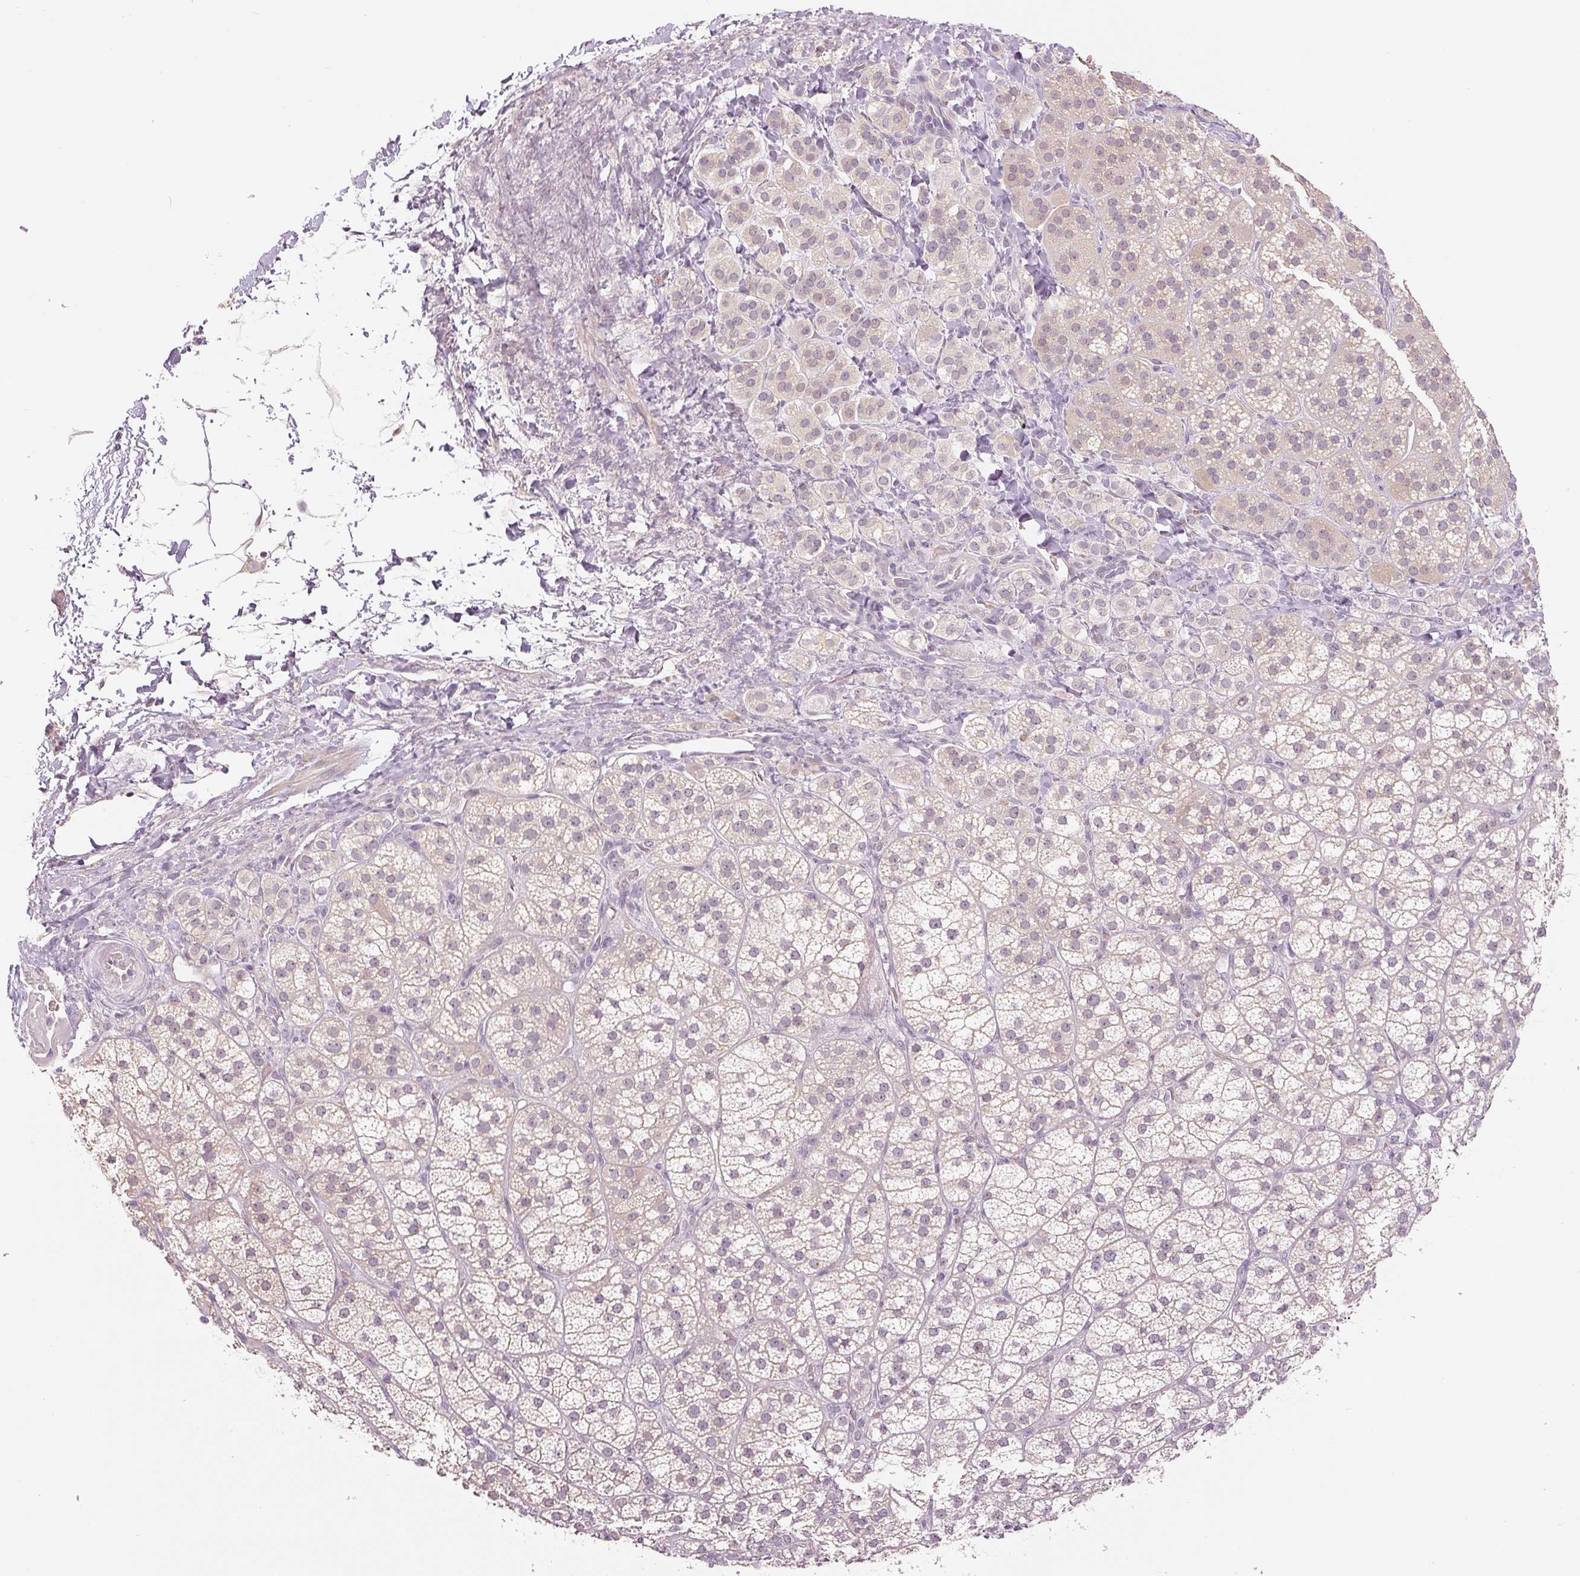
{"staining": {"intensity": "weak", "quantity": "25%-75%", "location": "cytoplasmic/membranous"}, "tissue": "adrenal gland", "cell_type": "Glandular cells", "image_type": "normal", "snomed": [{"axis": "morphology", "description": "Normal tissue, NOS"}, {"axis": "topography", "description": "Adrenal gland"}], "caption": "Unremarkable adrenal gland shows weak cytoplasmic/membranous expression in about 25%-75% of glandular cells (DAB (3,3'-diaminobenzidine) IHC, brown staining for protein, blue staining for nuclei)..", "gene": "GZMA", "patient": {"sex": "female", "age": 60}}